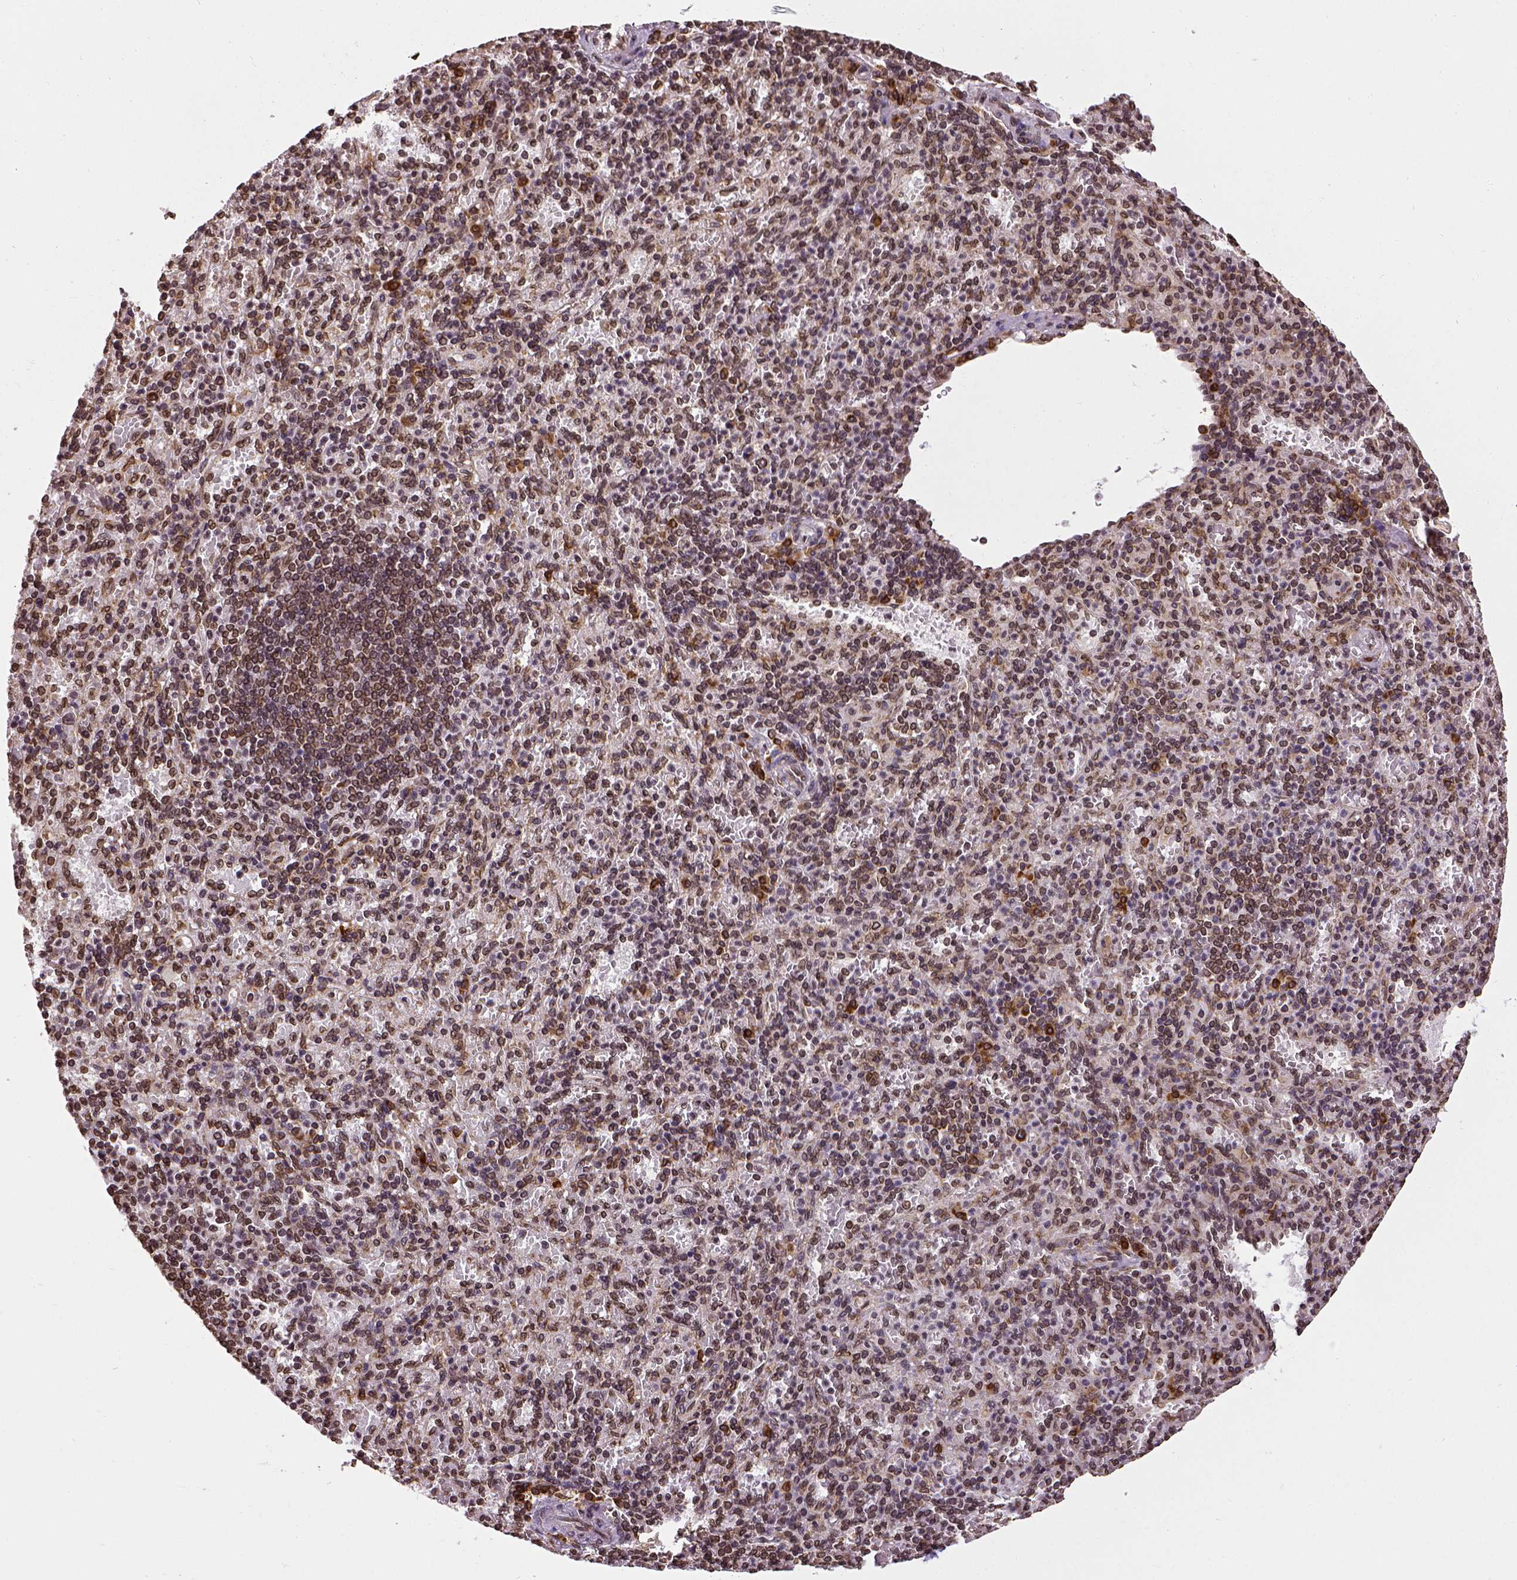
{"staining": {"intensity": "strong", "quantity": ">75%", "location": "cytoplasmic/membranous,nuclear"}, "tissue": "spleen", "cell_type": "Cells in red pulp", "image_type": "normal", "snomed": [{"axis": "morphology", "description": "Normal tissue, NOS"}, {"axis": "topography", "description": "Spleen"}], "caption": "This is an image of immunohistochemistry staining of benign spleen, which shows strong expression in the cytoplasmic/membranous,nuclear of cells in red pulp.", "gene": "MTDH", "patient": {"sex": "female", "age": 74}}